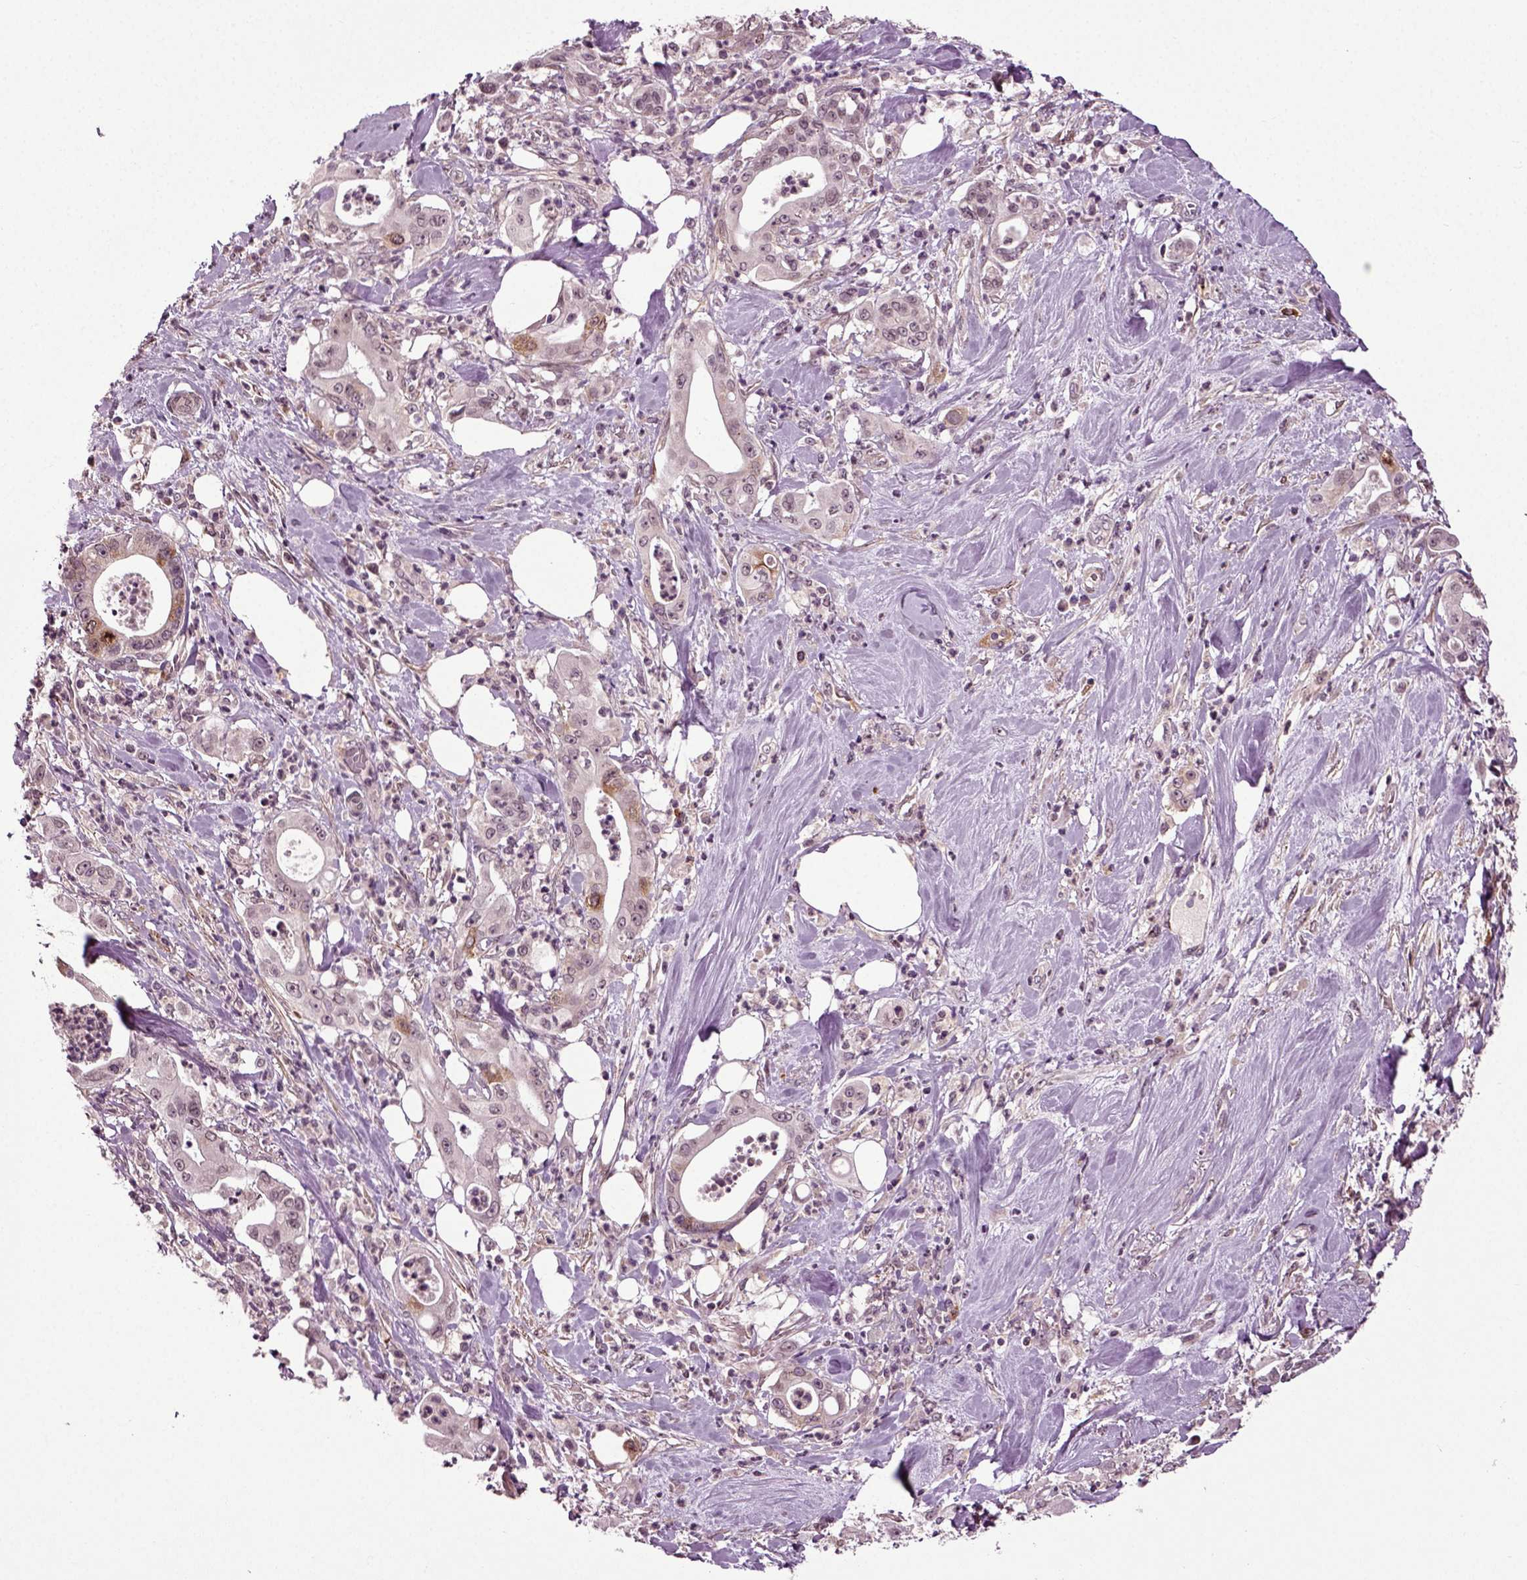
{"staining": {"intensity": "moderate", "quantity": "<25%", "location": "cytoplasmic/membranous"}, "tissue": "pancreatic cancer", "cell_type": "Tumor cells", "image_type": "cancer", "snomed": [{"axis": "morphology", "description": "Adenocarcinoma, NOS"}, {"axis": "topography", "description": "Pancreas"}], "caption": "Pancreatic adenocarcinoma stained with a protein marker reveals moderate staining in tumor cells.", "gene": "KNSTRN", "patient": {"sex": "male", "age": 71}}